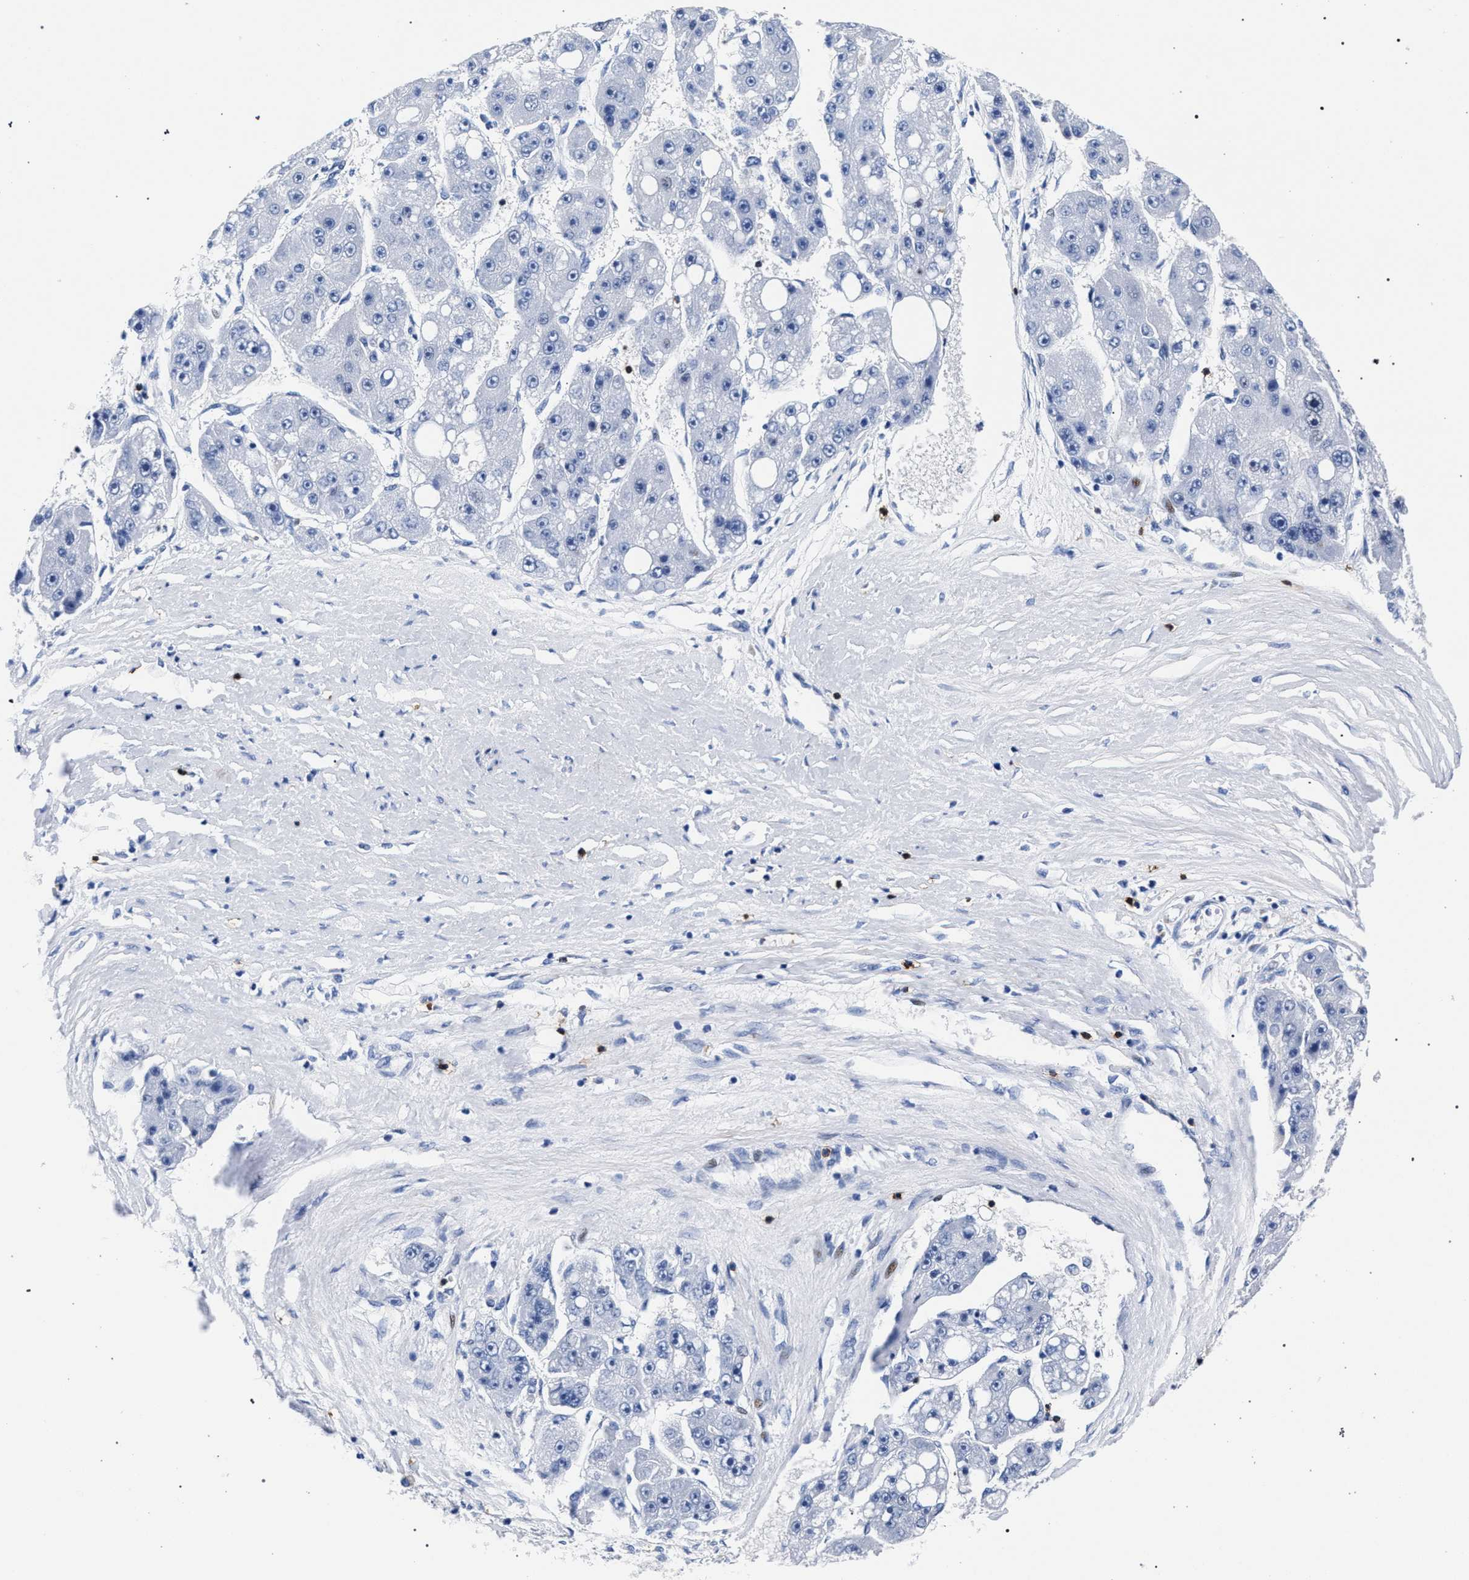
{"staining": {"intensity": "negative", "quantity": "none", "location": "none"}, "tissue": "liver cancer", "cell_type": "Tumor cells", "image_type": "cancer", "snomed": [{"axis": "morphology", "description": "Carcinoma, Hepatocellular, NOS"}, {"axis": "topography", "description": "Liver"}], "caption": "Tumor cells are negative for protein expression in human liver cancer.", "gene": "KLRK1", "patient": {"sex": "female", "age": 61}}